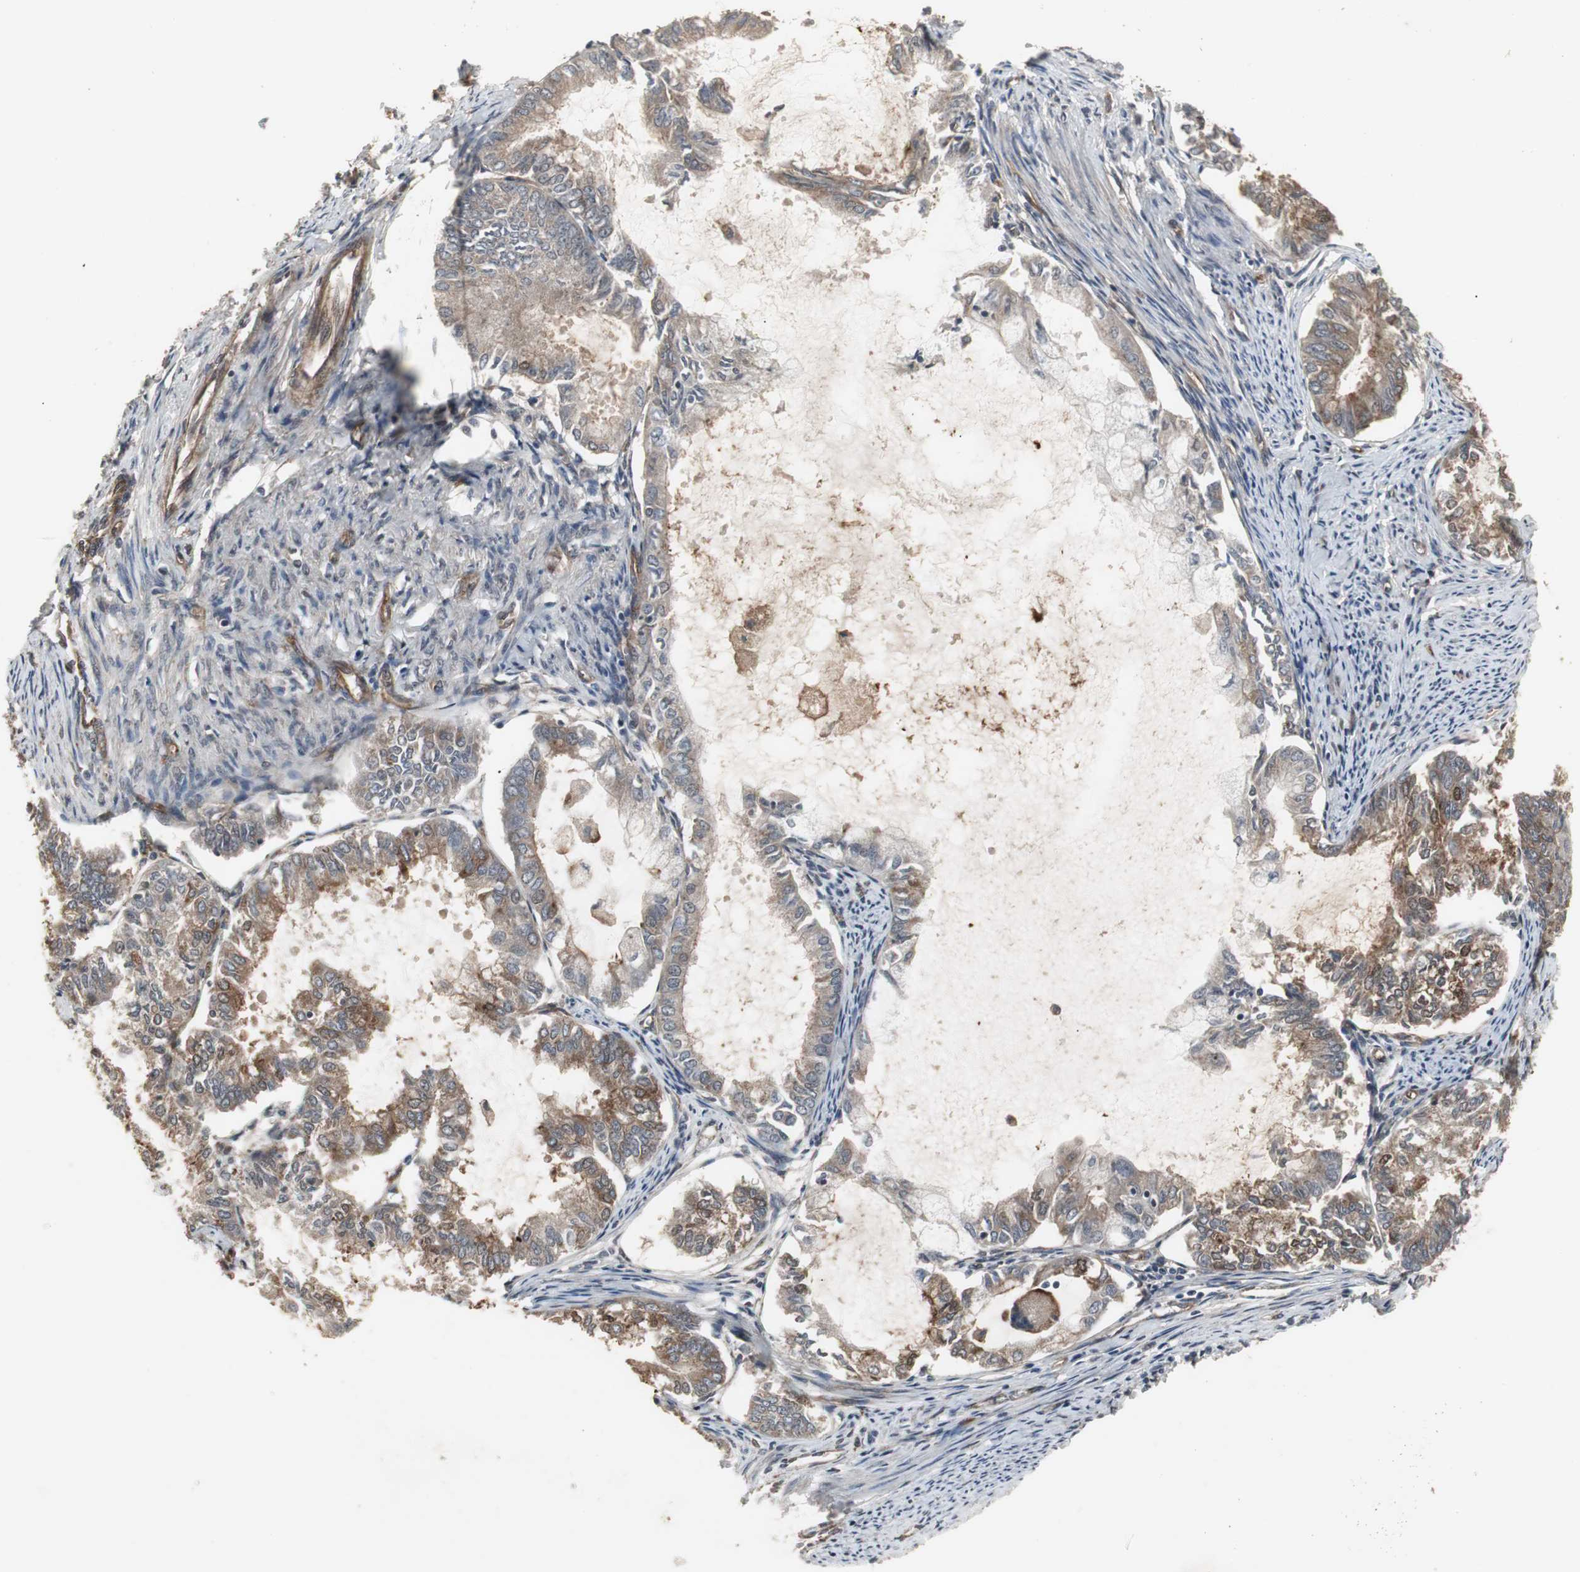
{"staining": {"intensity": "moderate", "quantity": ">75%", "location": "cytoplasmic/membranous"}, "tissue": "endometrial cancer", "cell_type": "Tumor cells", "image_type": "cancer", "snomed": [{"axis": "morphology", "description": "Adenocarcinoma, NOS"}, {"axis": "topography", "description": "Endometrium"}], "caption": "A medium amount of moderate cytoplasmic/membranous expression is seen in approximately >75% of tumor cells in endometrial adenocarcinoma tissue.", "gene": "ATP2B2", "patient": {"sex": "female", "age": 86}}